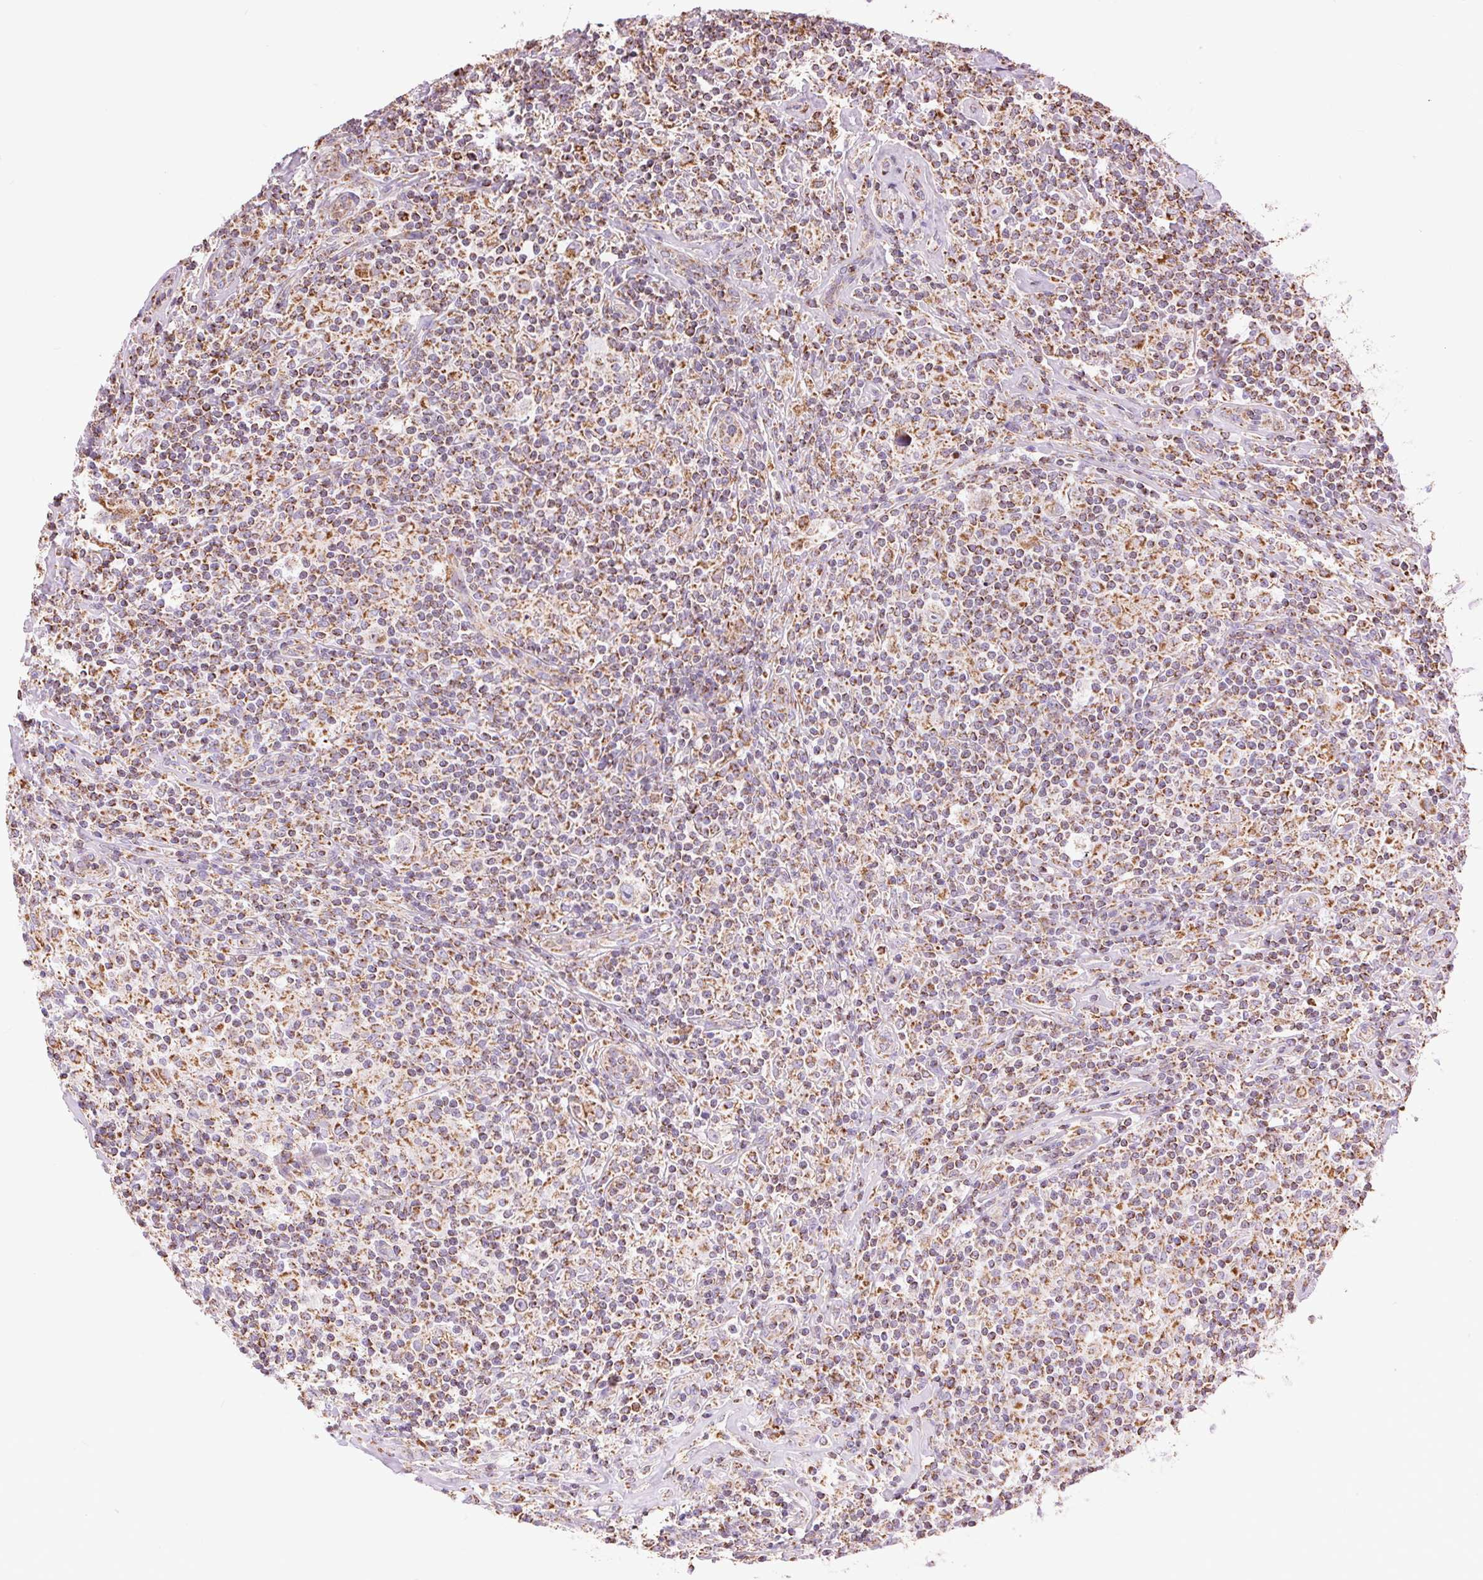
{"staining": {"intensity": "moderate", "quantity": ">75%", "location": "cytoplasmic/membranous"}, "tissue": "lymphoma", "cell_type": "Tumor cells", "image_type": "cancer", "snomed": [{"axis": "morphology", "description": "Hodgkin's disease, NOS"}, {"axis": "morphology", "description": "Hodgkin's lymphoma, nodular sclerosis"}, {"axis": "topography", "description": "Lymph node"}], "caption": "Brown immunohistochemical staining in human Hodgkin's disease reveals moderate cytoplasmic/membranous staining in approximately >75% of tumor cells.", "gene": "ATP5PB", "patient": {"sex": "female", "age": 10}}